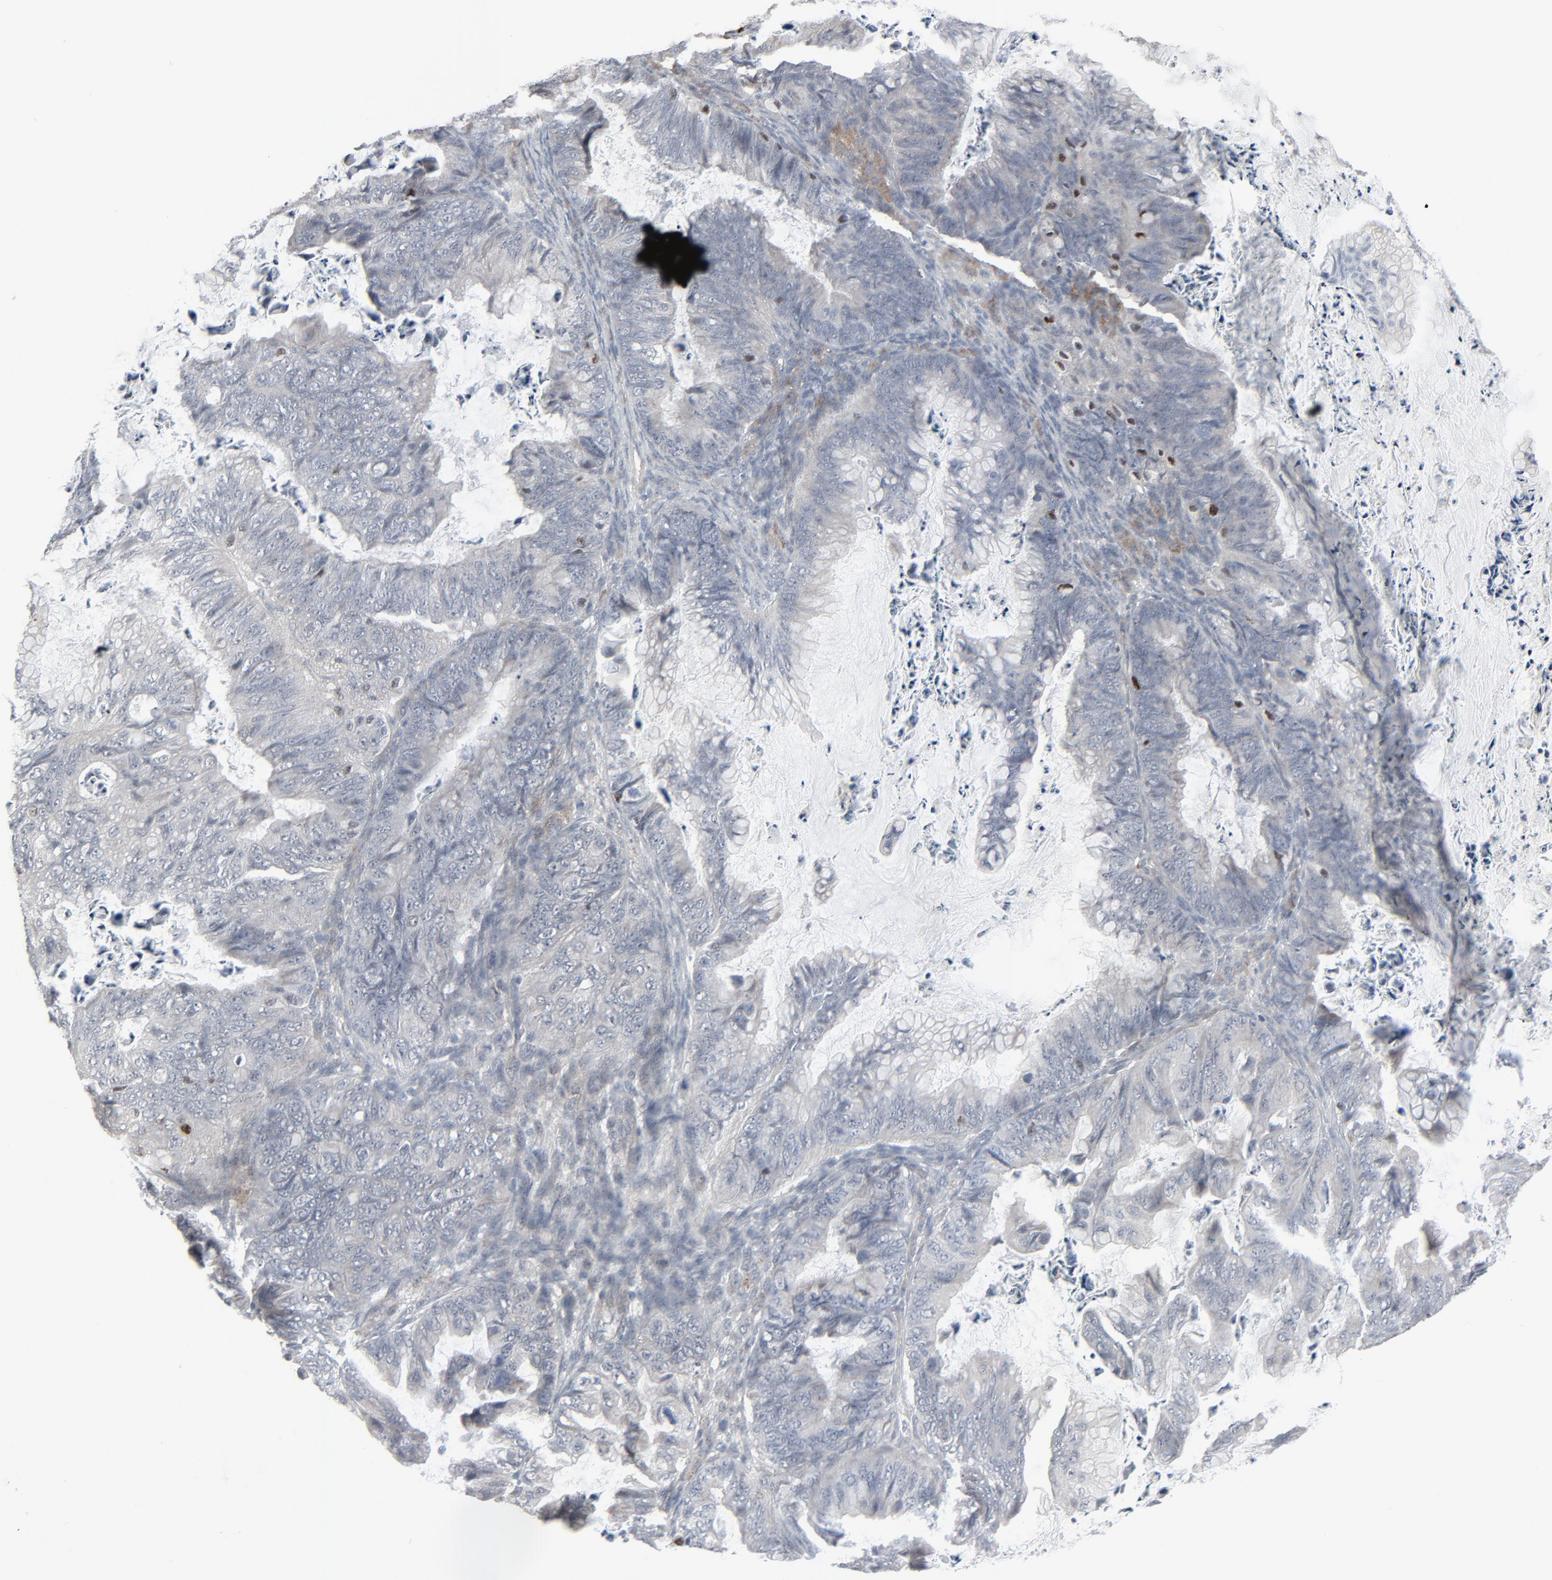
{"staining": {"intensity": "negative", "quantity": "none", "location": "none"}, "tissue": "ovarian cancer", "cell_type": "Tumor cells", "image_type": "cancer", "snomed": [{"axis": "morphology", "description": "Cystadenocarcinoma, mucinous, NOS"}, {"axis": "topography", "description": "Ovary"}], "caption": "Tumor cells are negative for brown protein staining in ovarian cancer.", "gene": "NEUROD1", "patient": {"sex": "female", "age": 36}}